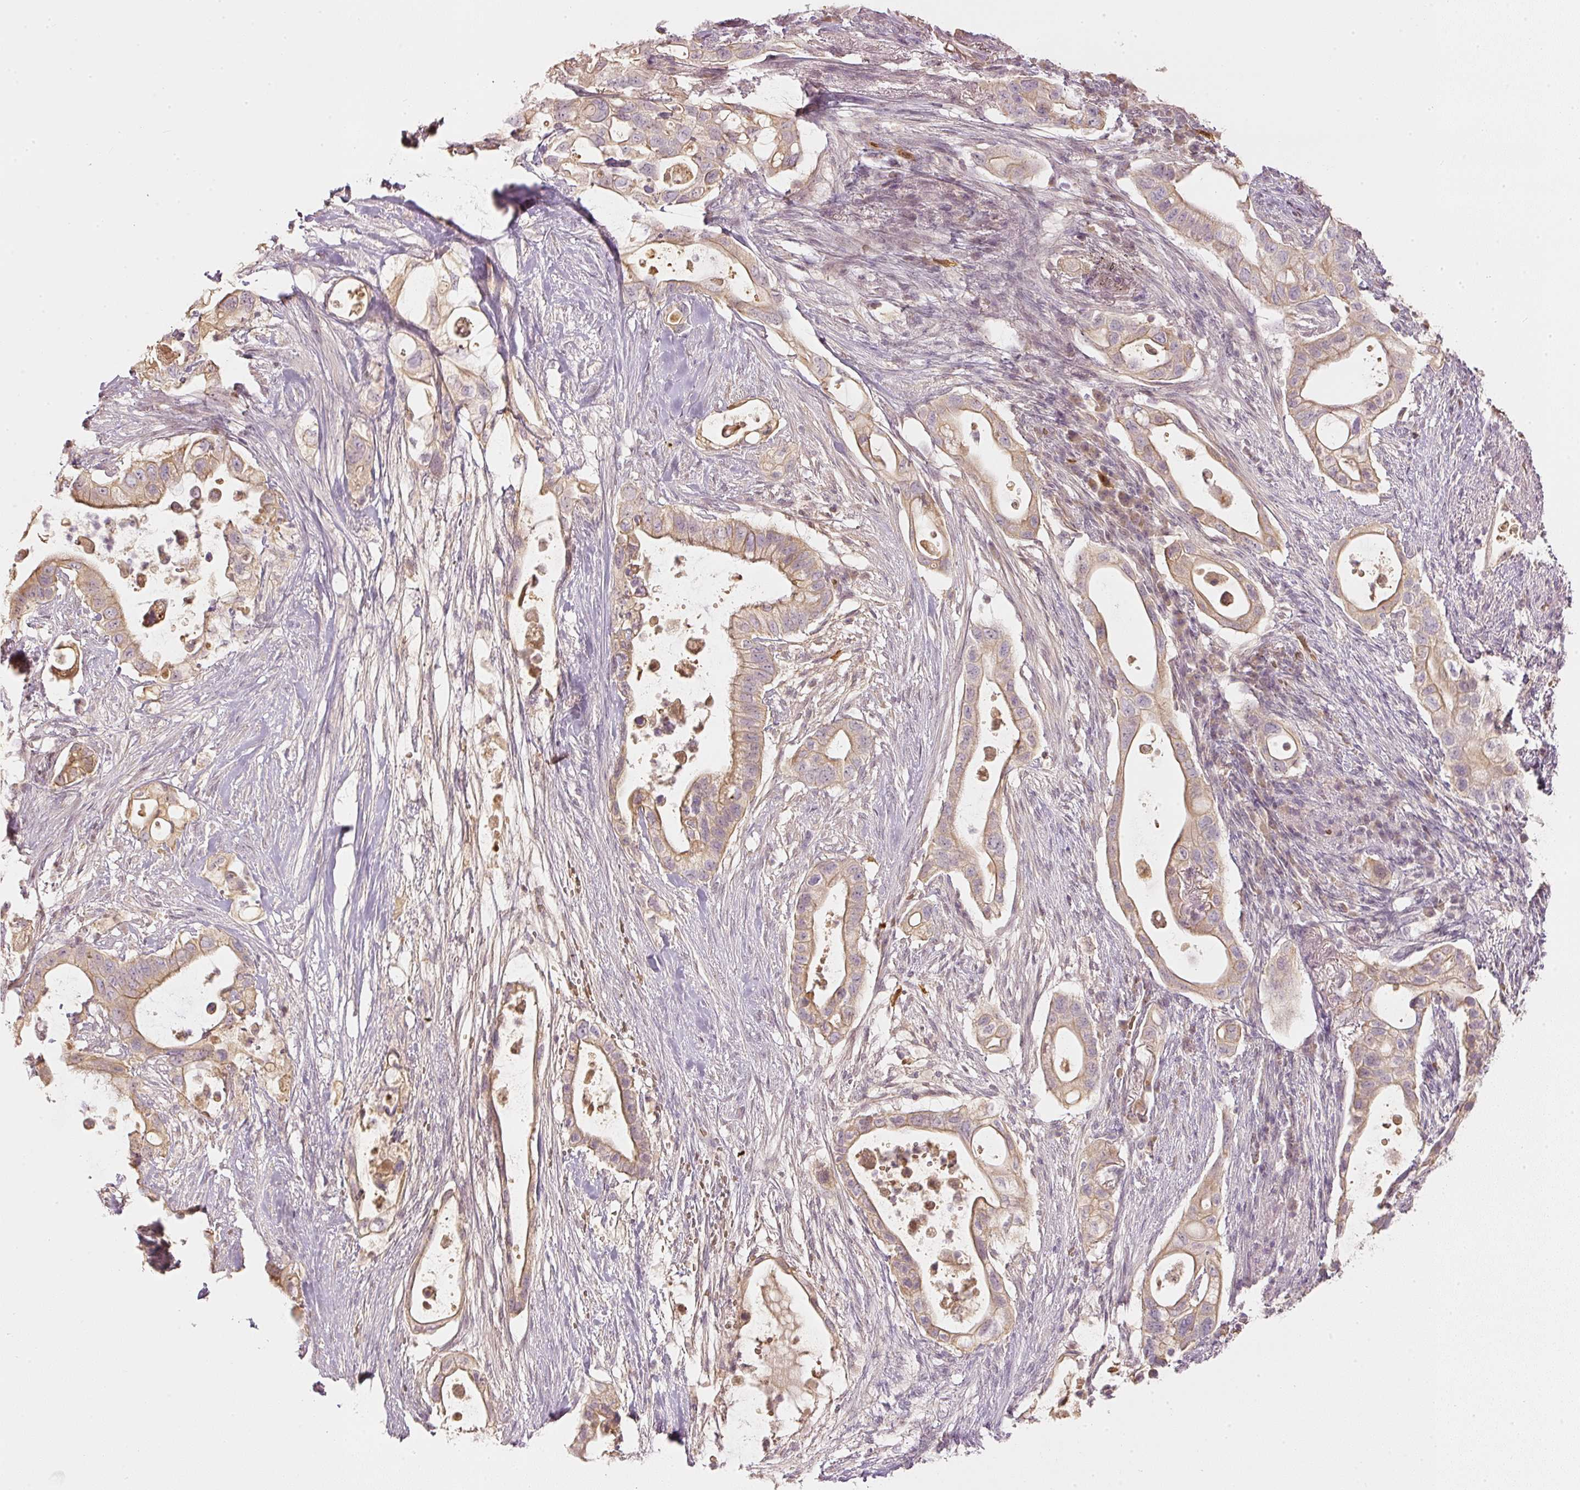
{"staining": {"intensity": "moderate", "quantity": ">75%", "location": "cytoplasmic/membranous"}, "tissue": "pancreatic cancer", "cell_type": "Tumor cells", "image_type": "cancer", "snomed": [{"axis": "morphology", "description": "Adenocarcinoma, NOS"}, {"axis": "topography", "description": "Pancreas"}], "caption": "The micrograph displays staining of adenocarcinoma (pancreatic), revealing moderate cytoplasmic/membranous protein expression (brown color) within tumor cells.", "gene": "GZMA", "patient": {"sex": "female", "age": 72}}